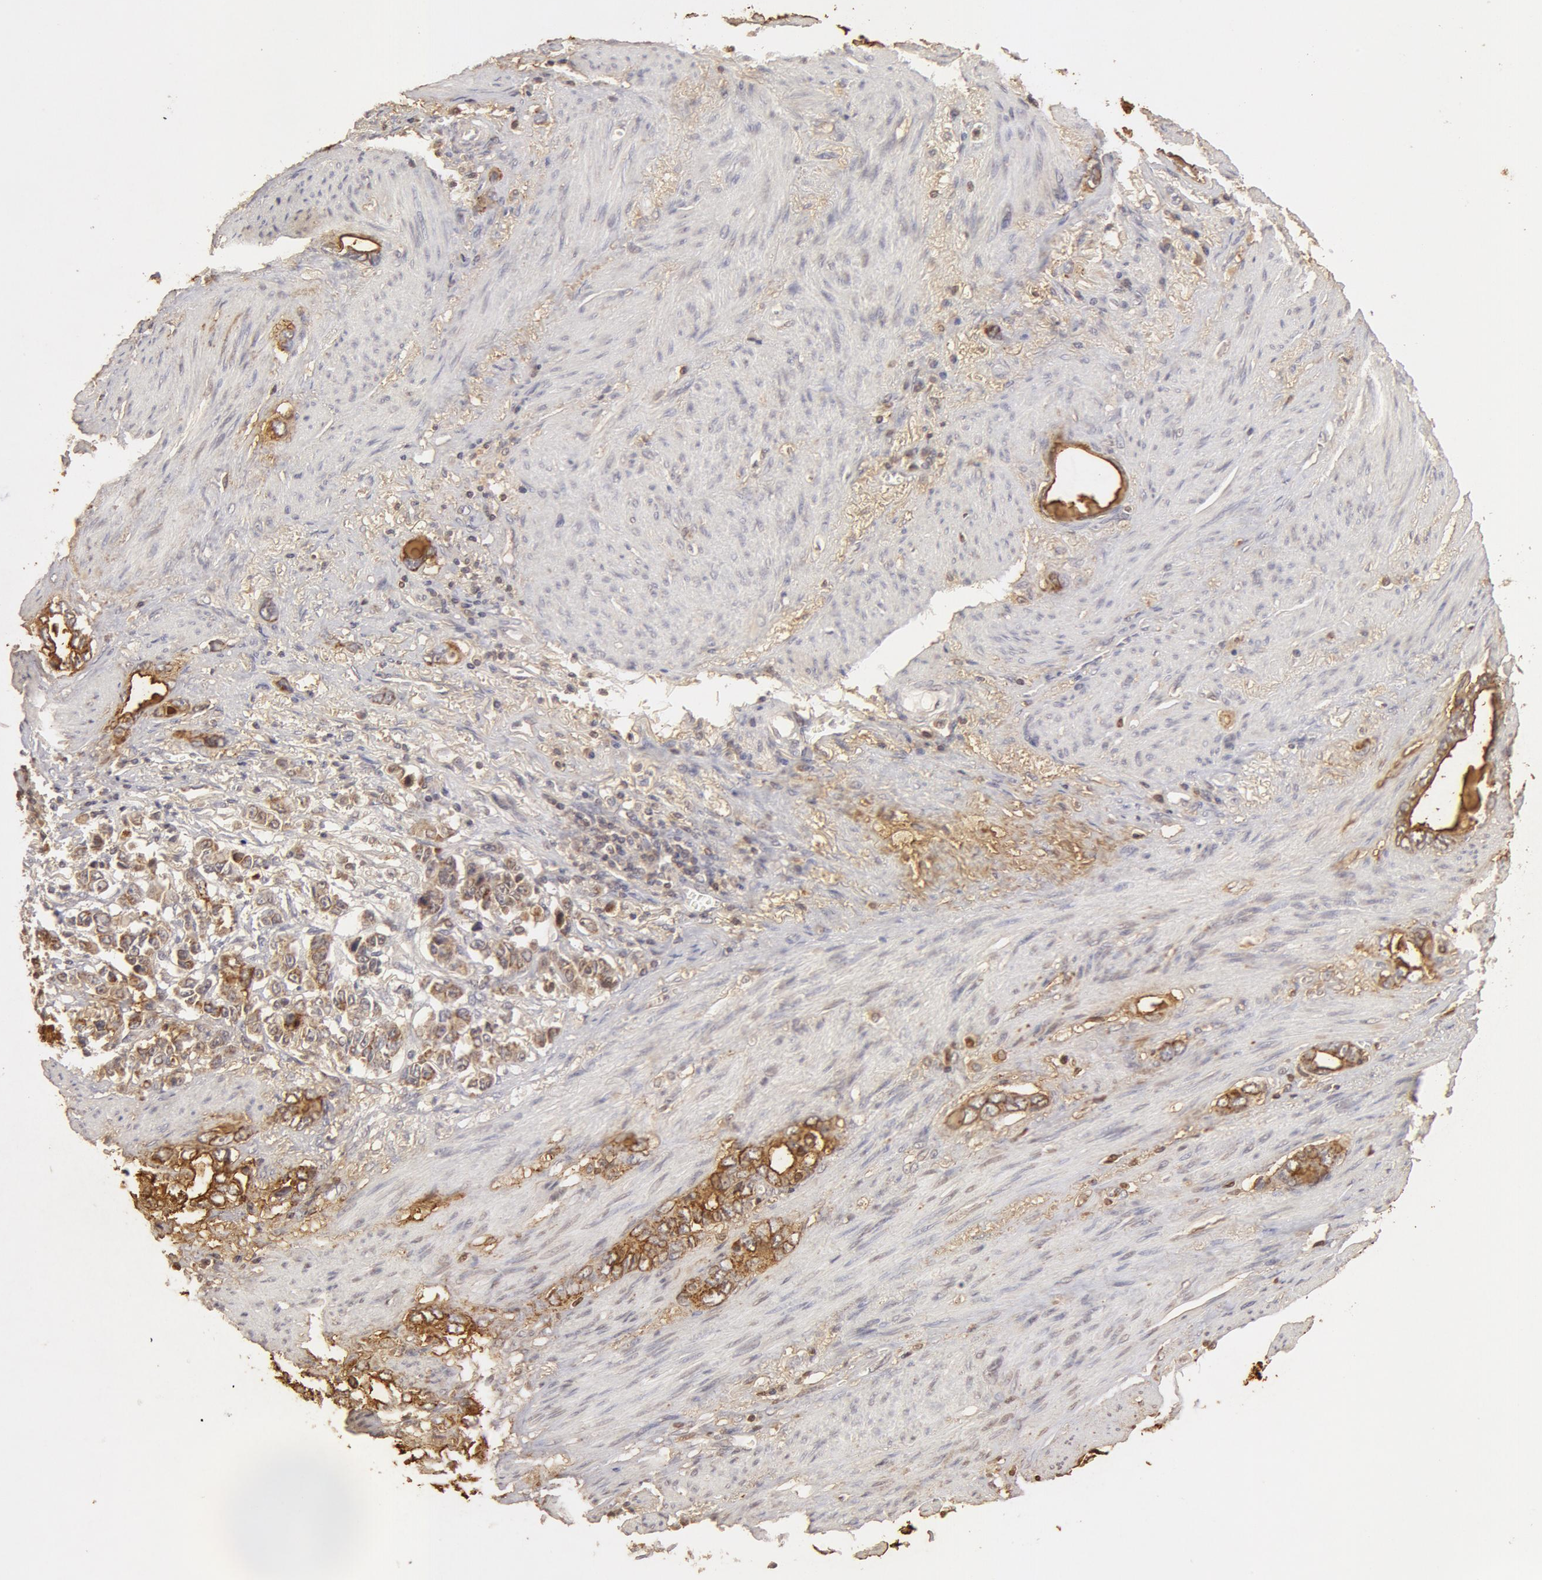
{"staining": {"intensity": "moderate", "quantity": "25%-75%", "location": "cytoplasmic/membranous"}, "tissue": "stomach cancer", "cell_type": "Tumor cells", "image_type": "cancer", "snomed": [{"axis": "morphology", "description": "Adenocarcinoma, NOS"}, {"axis": "topography", "description": "Stomach"}], "caption": "A histopathology image of stomach adenocarcinoma stained for a protein exhibits moderate cytoplasmic/membranous brown staining in tumor cells.", "gene": "ADPRH", "patient": {"sex": "male", "age": 78}}